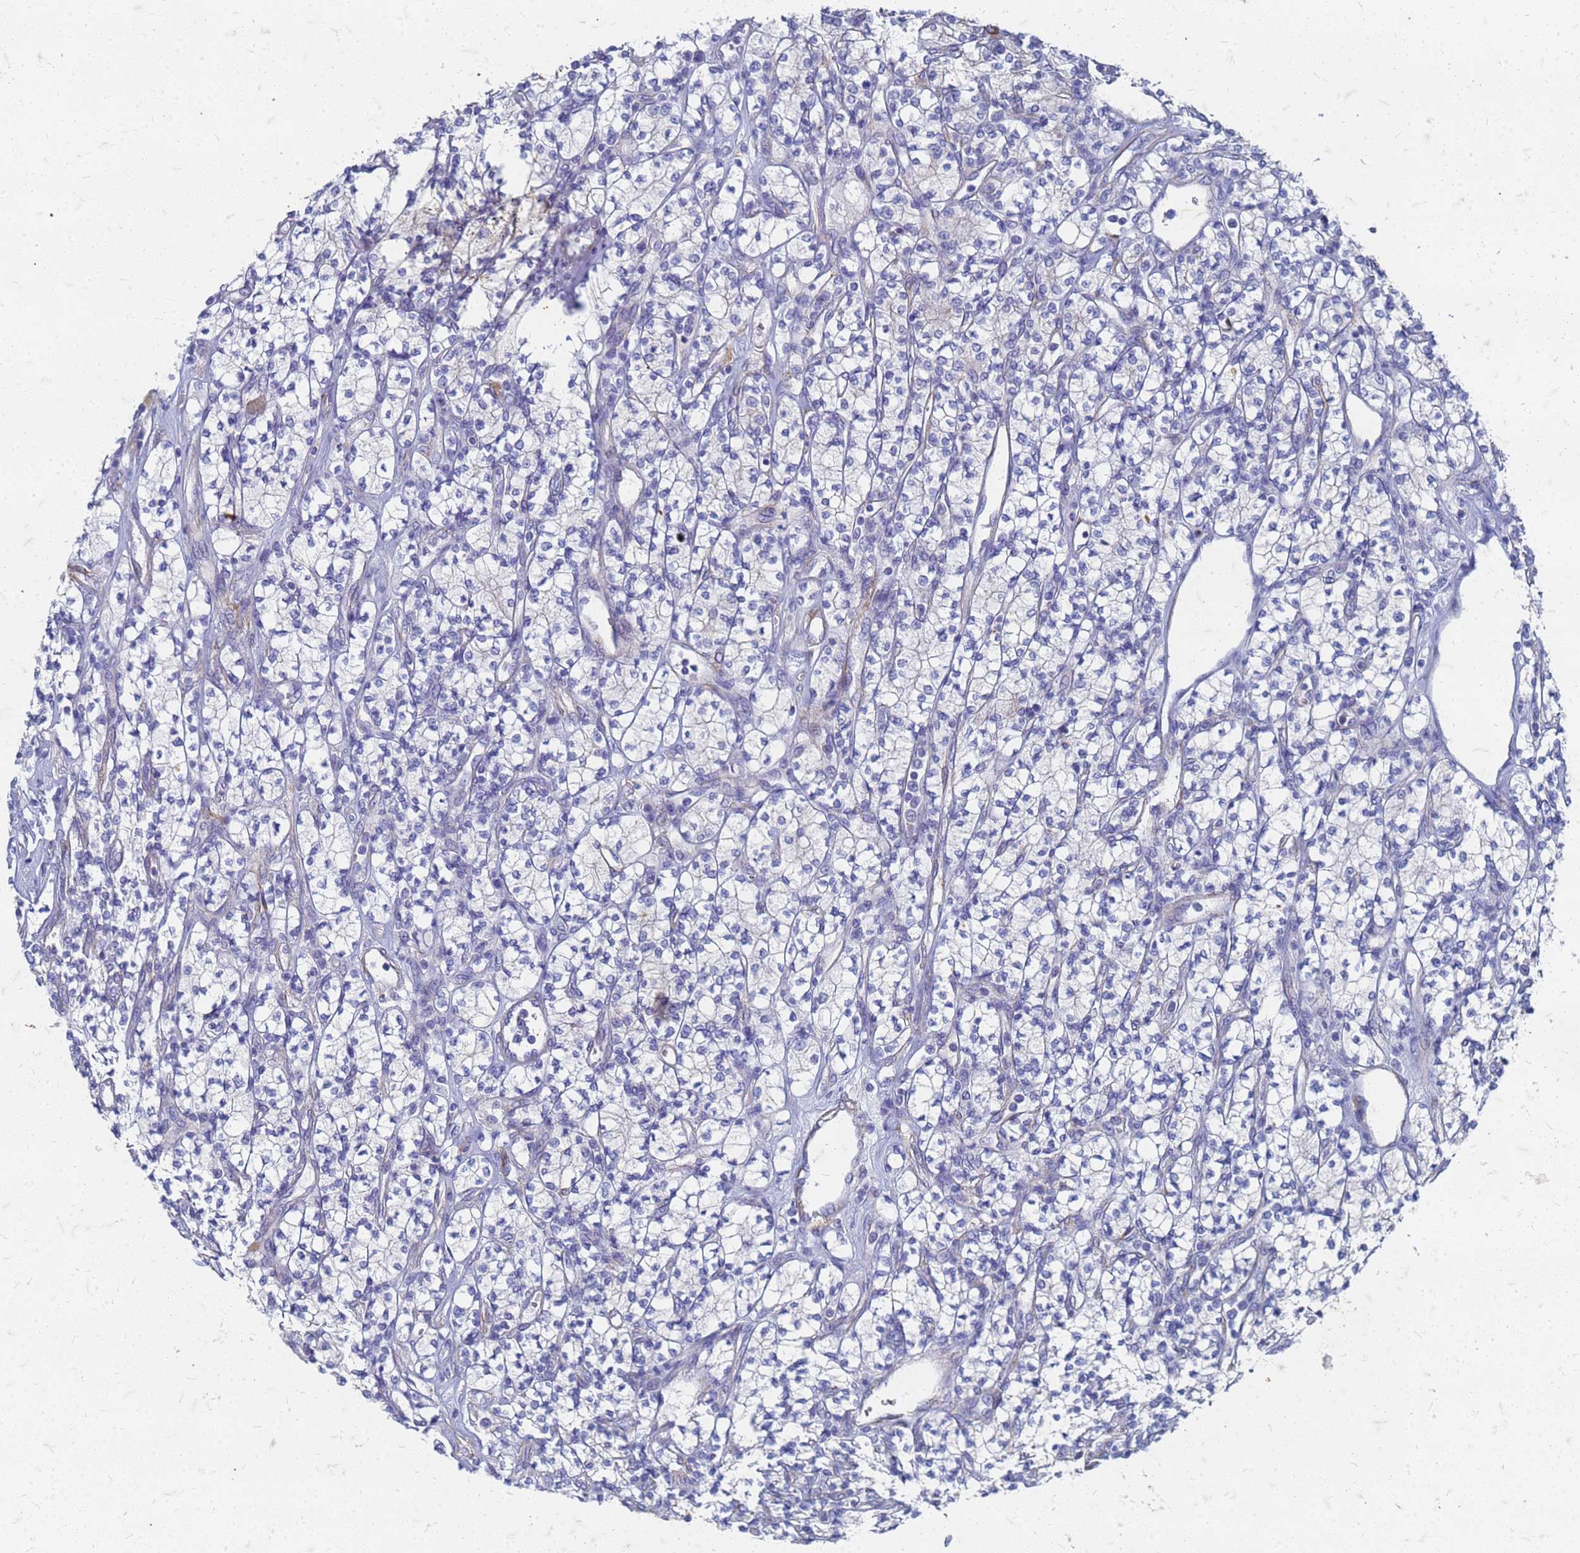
{"staining": {"intensity": "negative", "quantity": "none", "location": "none"}, "tissue": "renal cancer", "cell_type": "Tumor cells", "image_type": "cancer", "snomed": [{"axis": "morphology", "description": "Adenocarcinoma, NOS"}, {"axis": "topography", "description": "Kidney"}], "caption": "Human renal cancer (adenocarcinoma) stained for a protein using IHC demonstrates no staining in tumor cells.", "gene": "TRIM64B", "patient": {"sex": "male", "age": 77}}